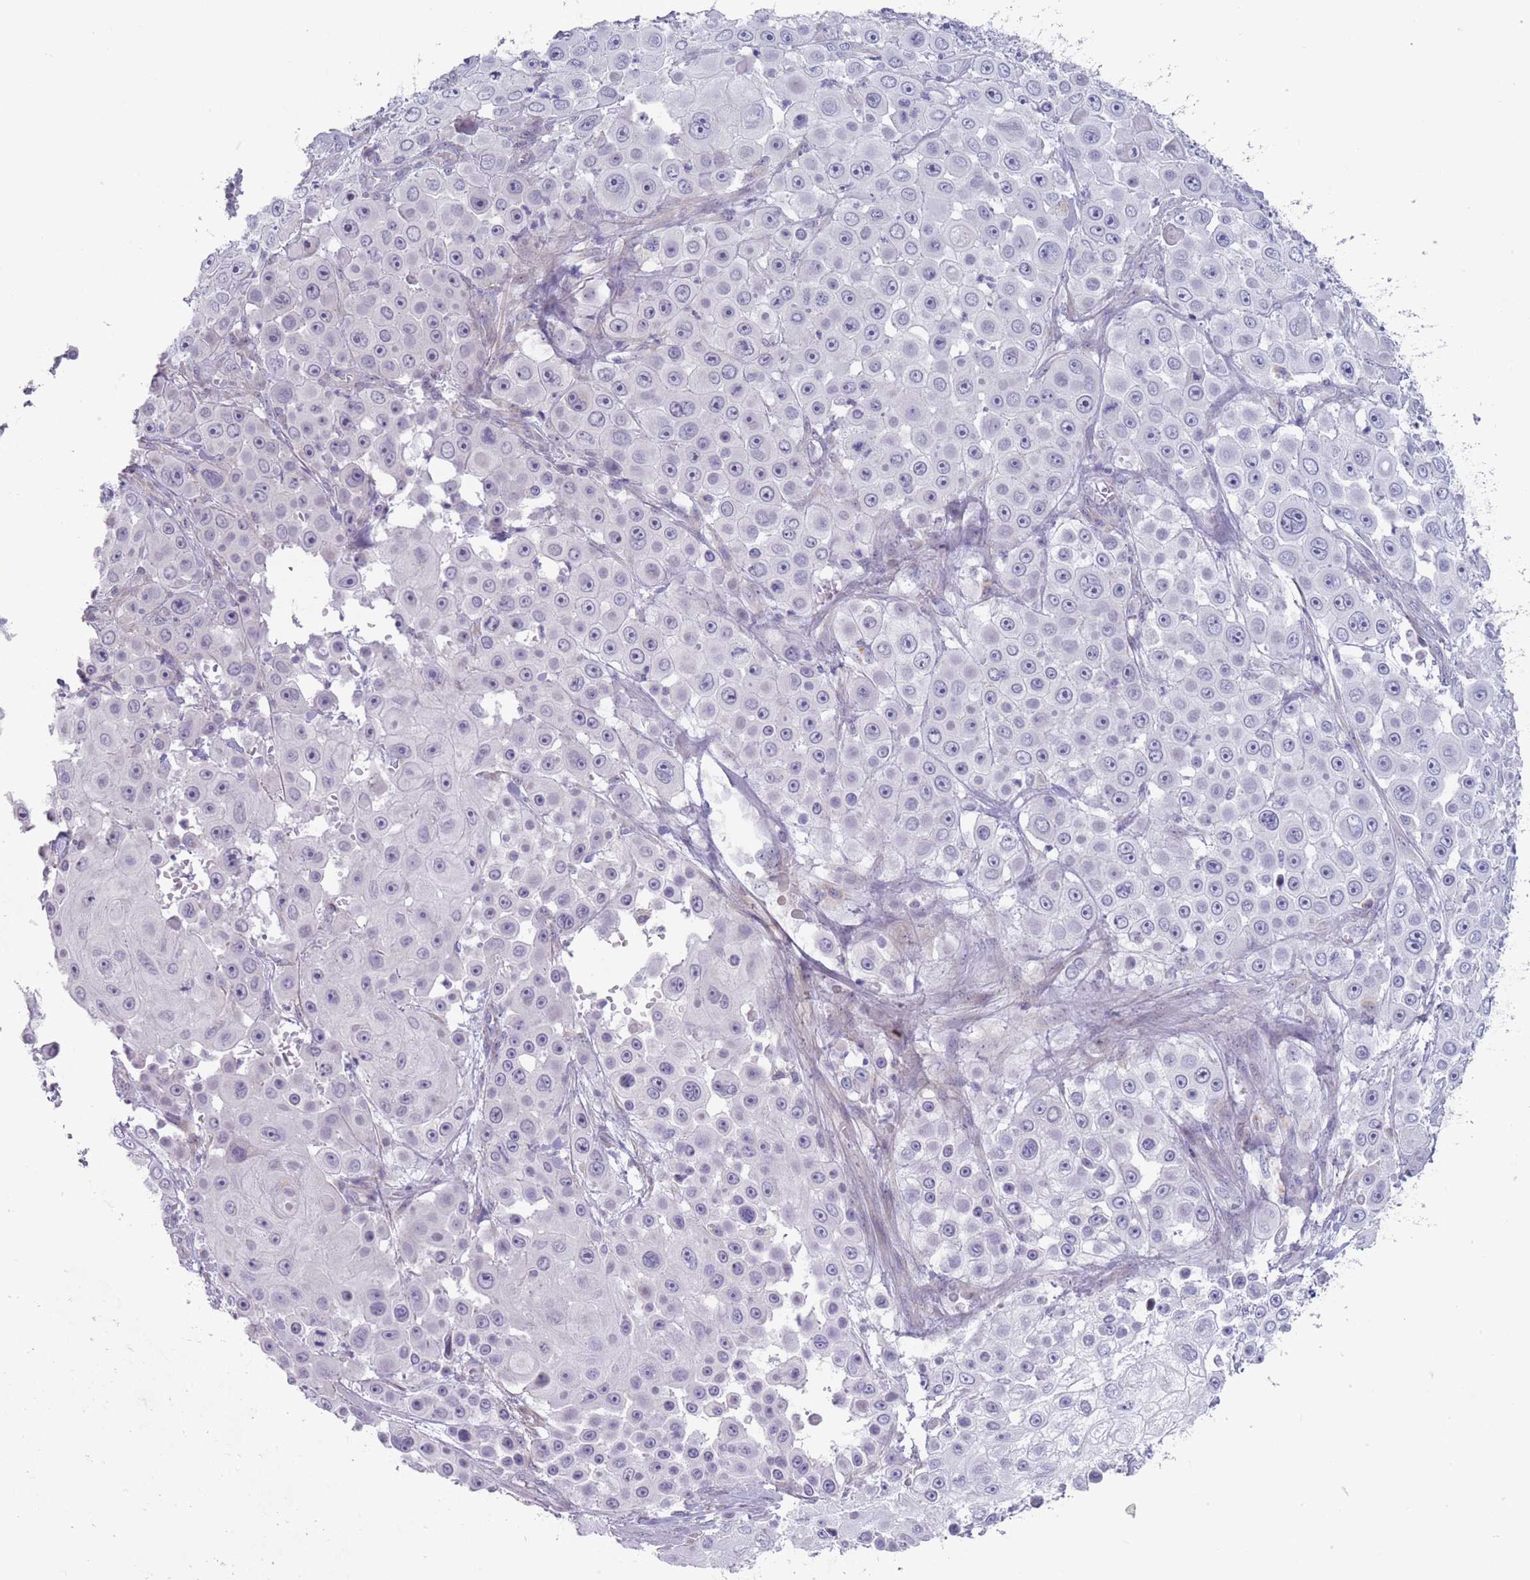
{"staining": {"intensity": "negative", "quantity": "none", "location": "none"}, "tissue": "skin cancer", "cell_type": "Tumor cells", "image_type": "cancer", "snomed": [{"axis": "morphology", "description": "Squamous cell carcinoma, NOS"}, {"axis": "topography", "description": "Skin"}], "caption": "This histopathology image is of skin squamous cell carcinoma stained with immunohistochemistry to label a protein in brown with the nuclei are counter-stained blue. There is no staining in tumor cells.", "gene": "PAIP2B", "patient": {"sex": "male", "age": 67}}